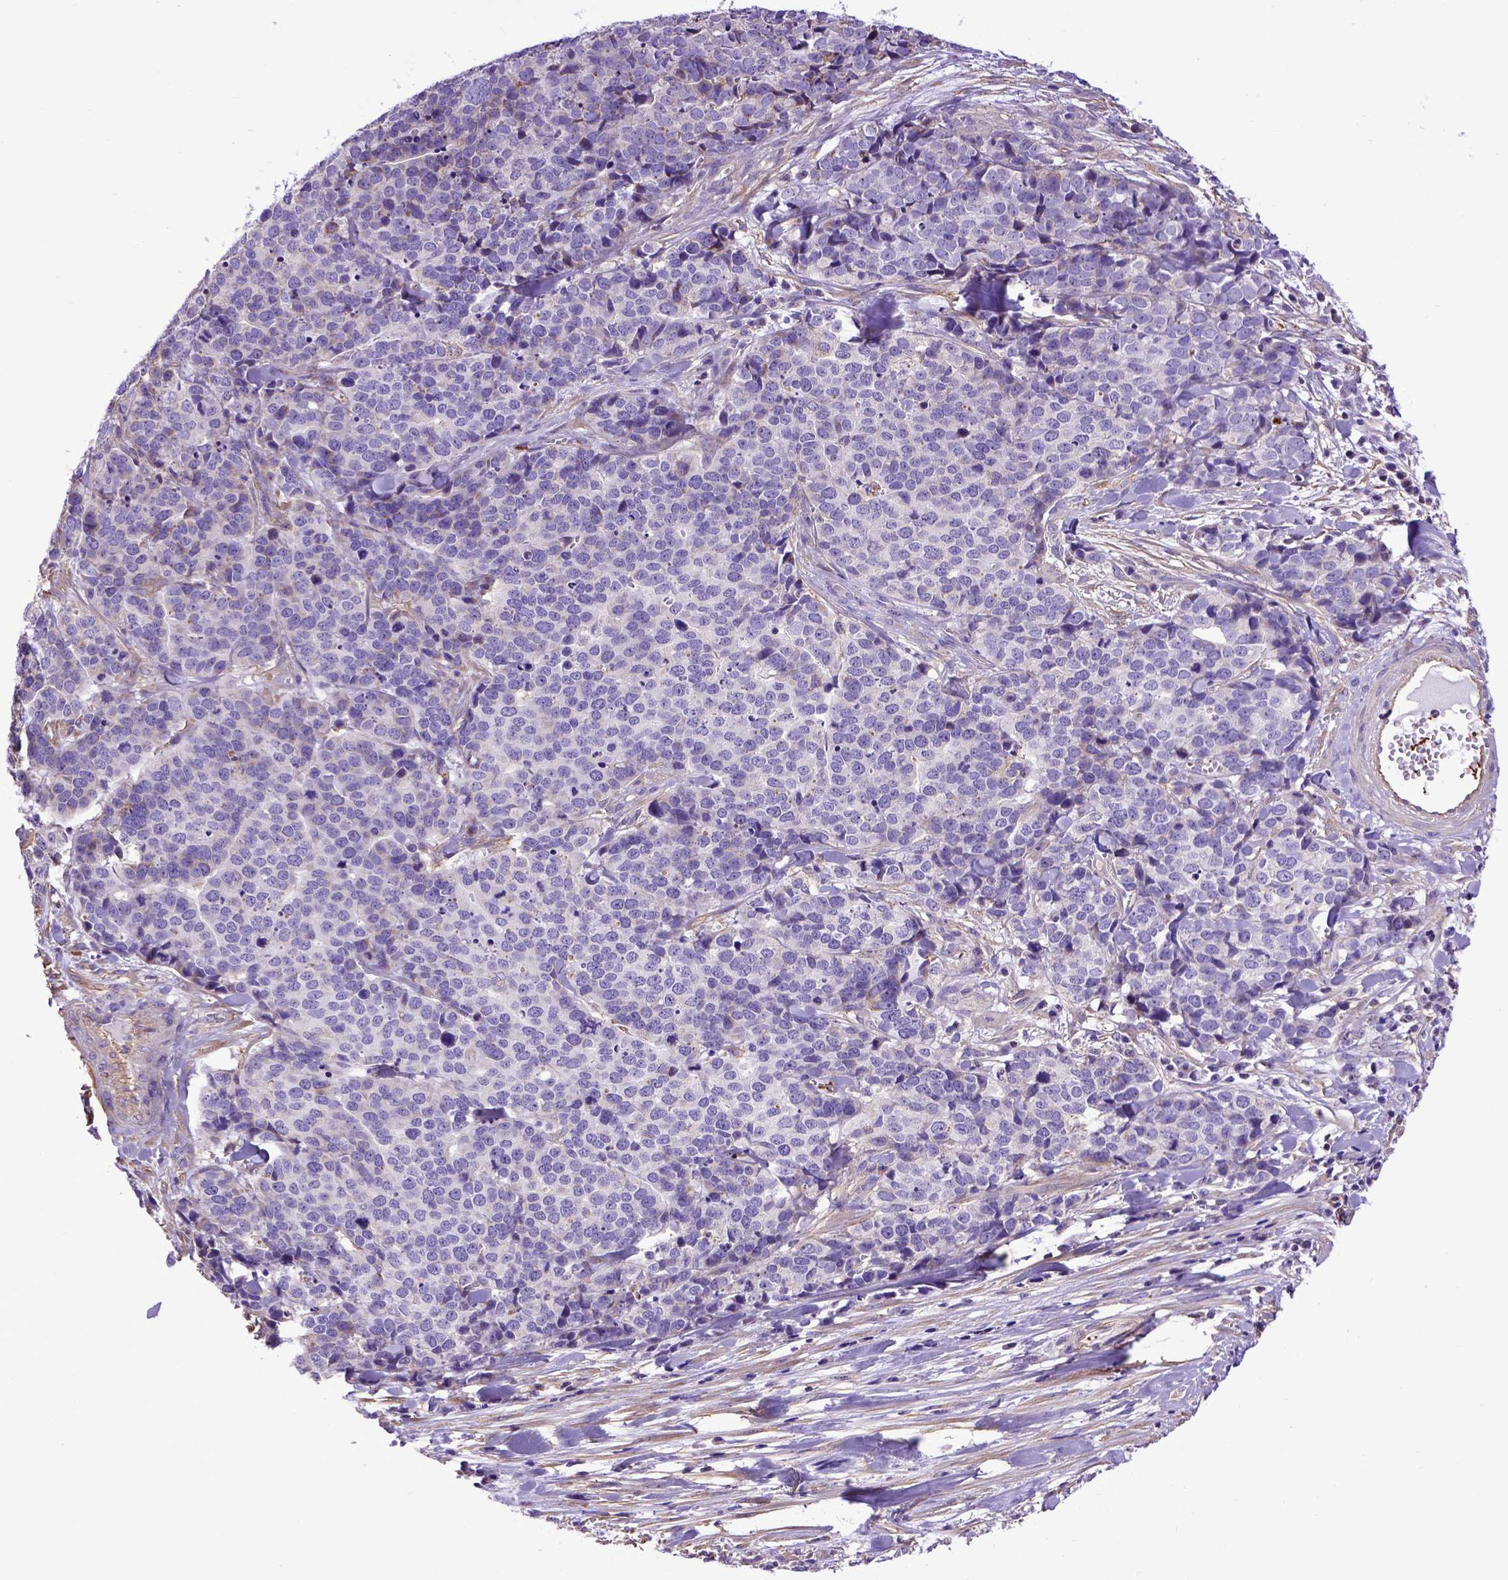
{"staining": {"intensity": "negative", "quantity": "none", "location": "none"}, "tissue": "ovarian cancer", "cell_type": "Tumor cells", "image_type": "cancer", "snomed": [{"axis": "morphology", "description": "Carcinoma, endometroid"}, {"axis": "topography", "description": "Ovary"}], "caption": "Tumor cells show no significant positivity in ovarian cancer (endometroid carcinoma).", "gene": "ASAH2", "patient": {"sex": "female", "age": 65}}